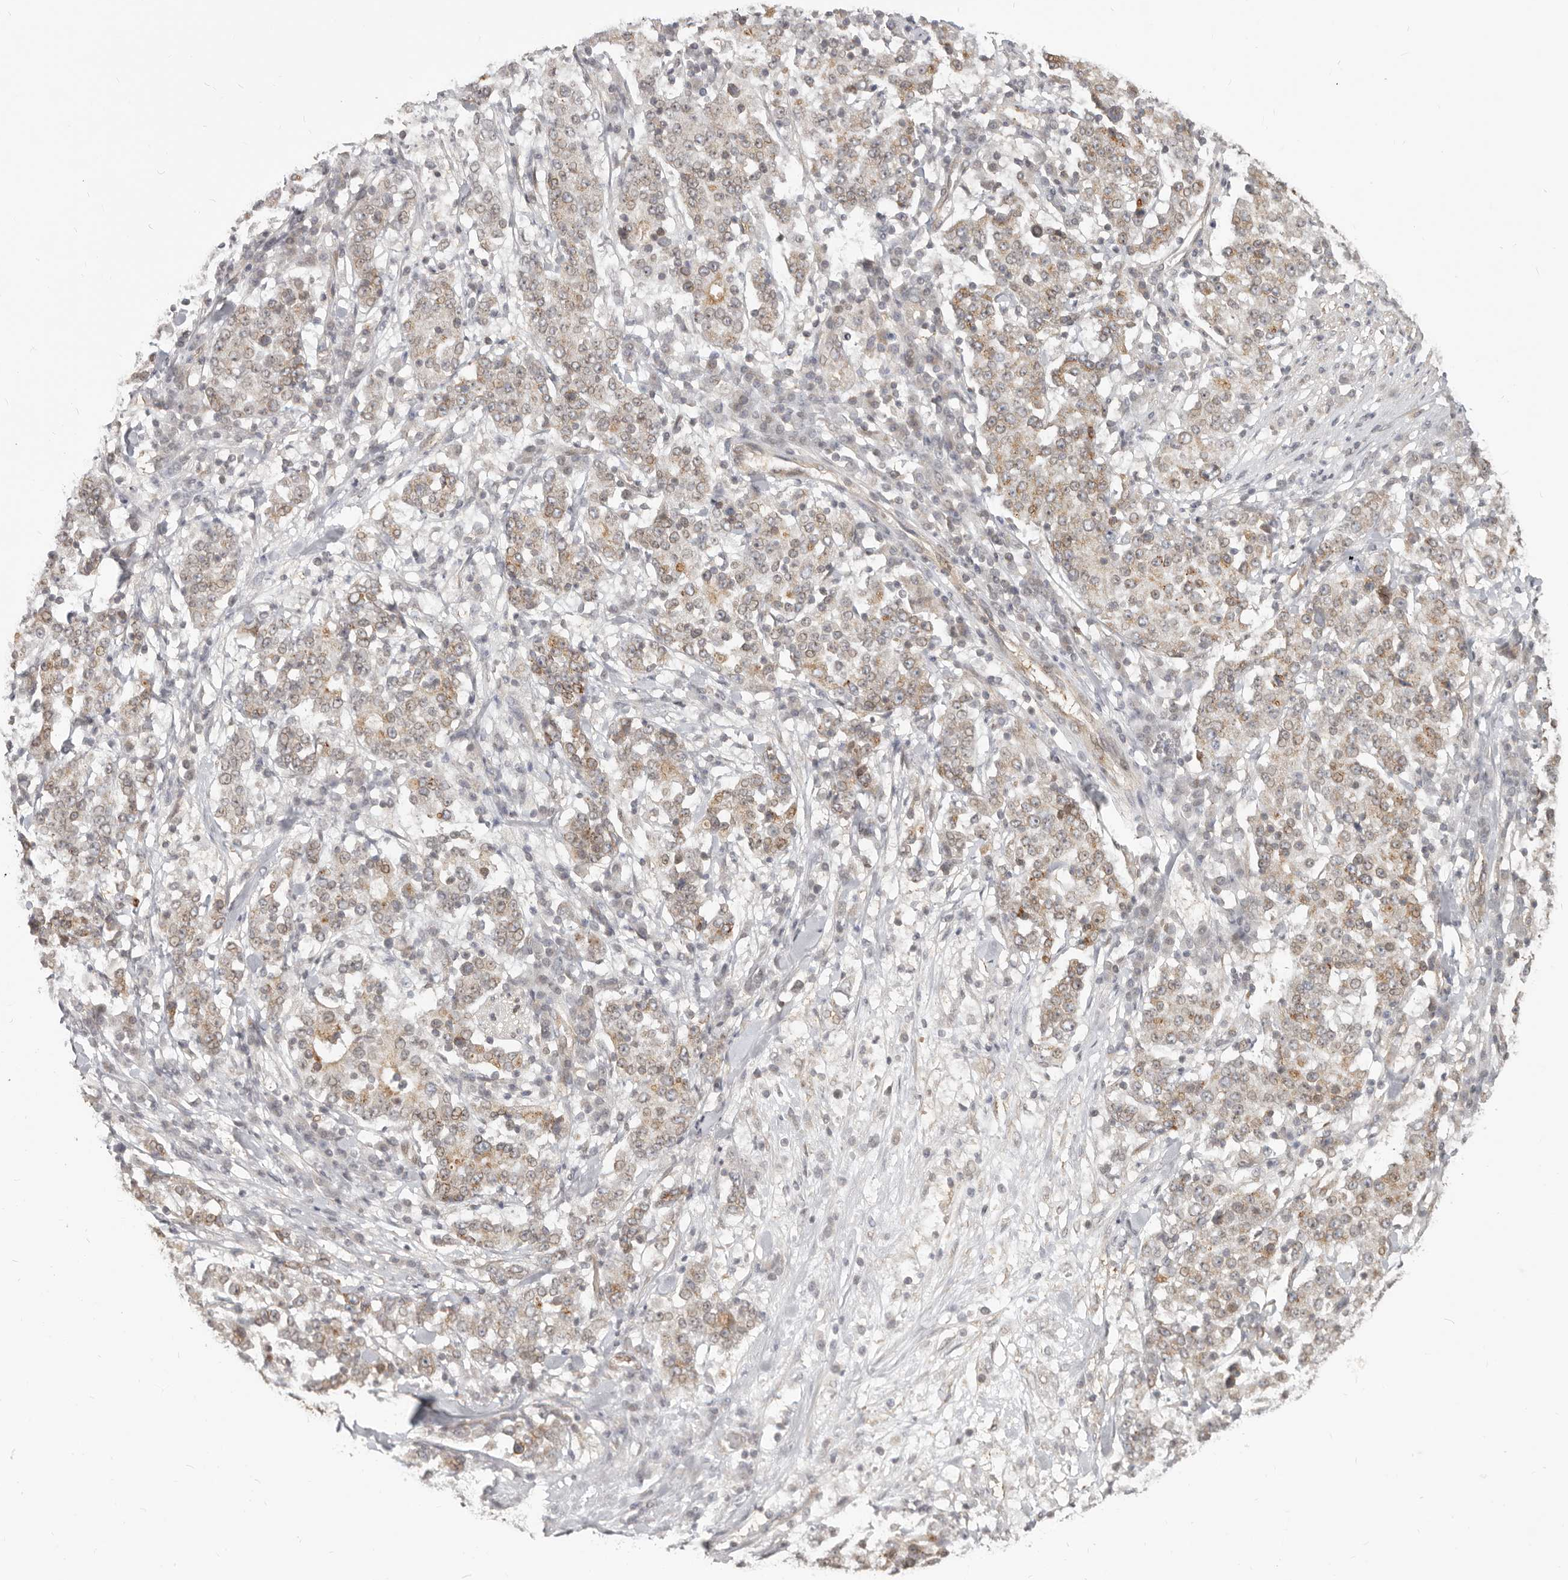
{"staining": {"intensity": "weak", "quantity": "<25%", "location": "cytoplasmic/membranous,nuclear"}, "tissue": "stomach cancer", "cell_type": "Tumor cells", "image_type": "cancer", "snomed": [{"axis": "morphology", "description": "Adenocarcinoma, NOS"}, {"axis": "topography", "description": "Stomach"}], "caption": "Protein analysis of stomach cancer (adenocarcinoma) shows no significant expression in tumor cells. (Stains: DAB IHC with hematoxylin counter stain, Microscopy: brightfield microscopy at high magnification).", "gene": "NUP153", "patient": {"sex": "male", "age": 59}}